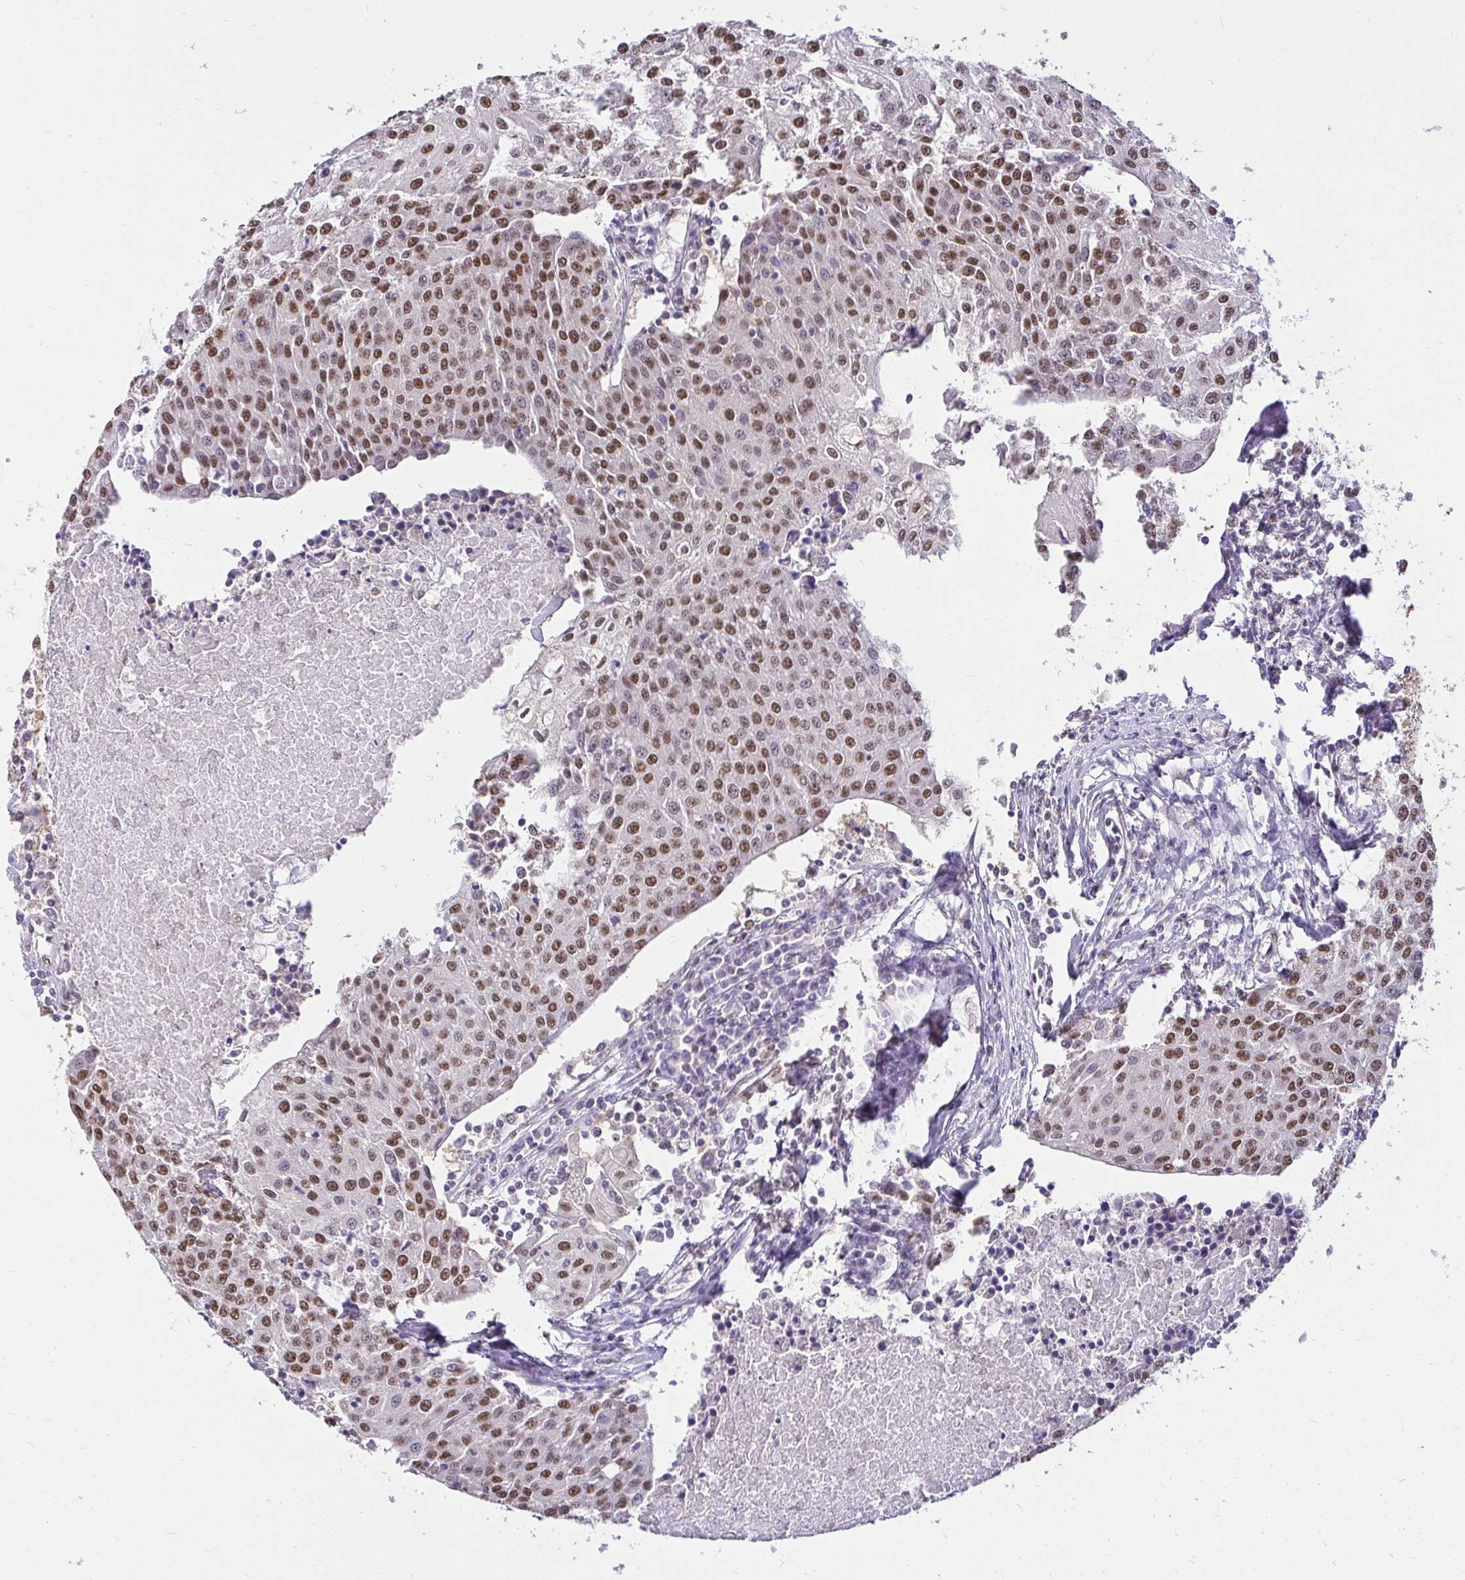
{"staining": {"intensity": "moderate", "quantity": ">75%", "location": "nuclear"}, "tissue": "urothelial cancer", "cell_type": "Tumor cells", "image_type": "cancer", "snomed": [{"axis": "morphology", "description": "Urothelial carcinoma, High grade"}, {"axis": "topography", "description": "Urinary bladder"}], "caption": "Urothelial cancer was stained to show a protein in brown. There is medium levels of moderate nuclear positivity in about >75% of tumor cells. Nuclei are stained in blue.", "gene": "RIMS4", "patient": {"sex": "female", "age": 85}}